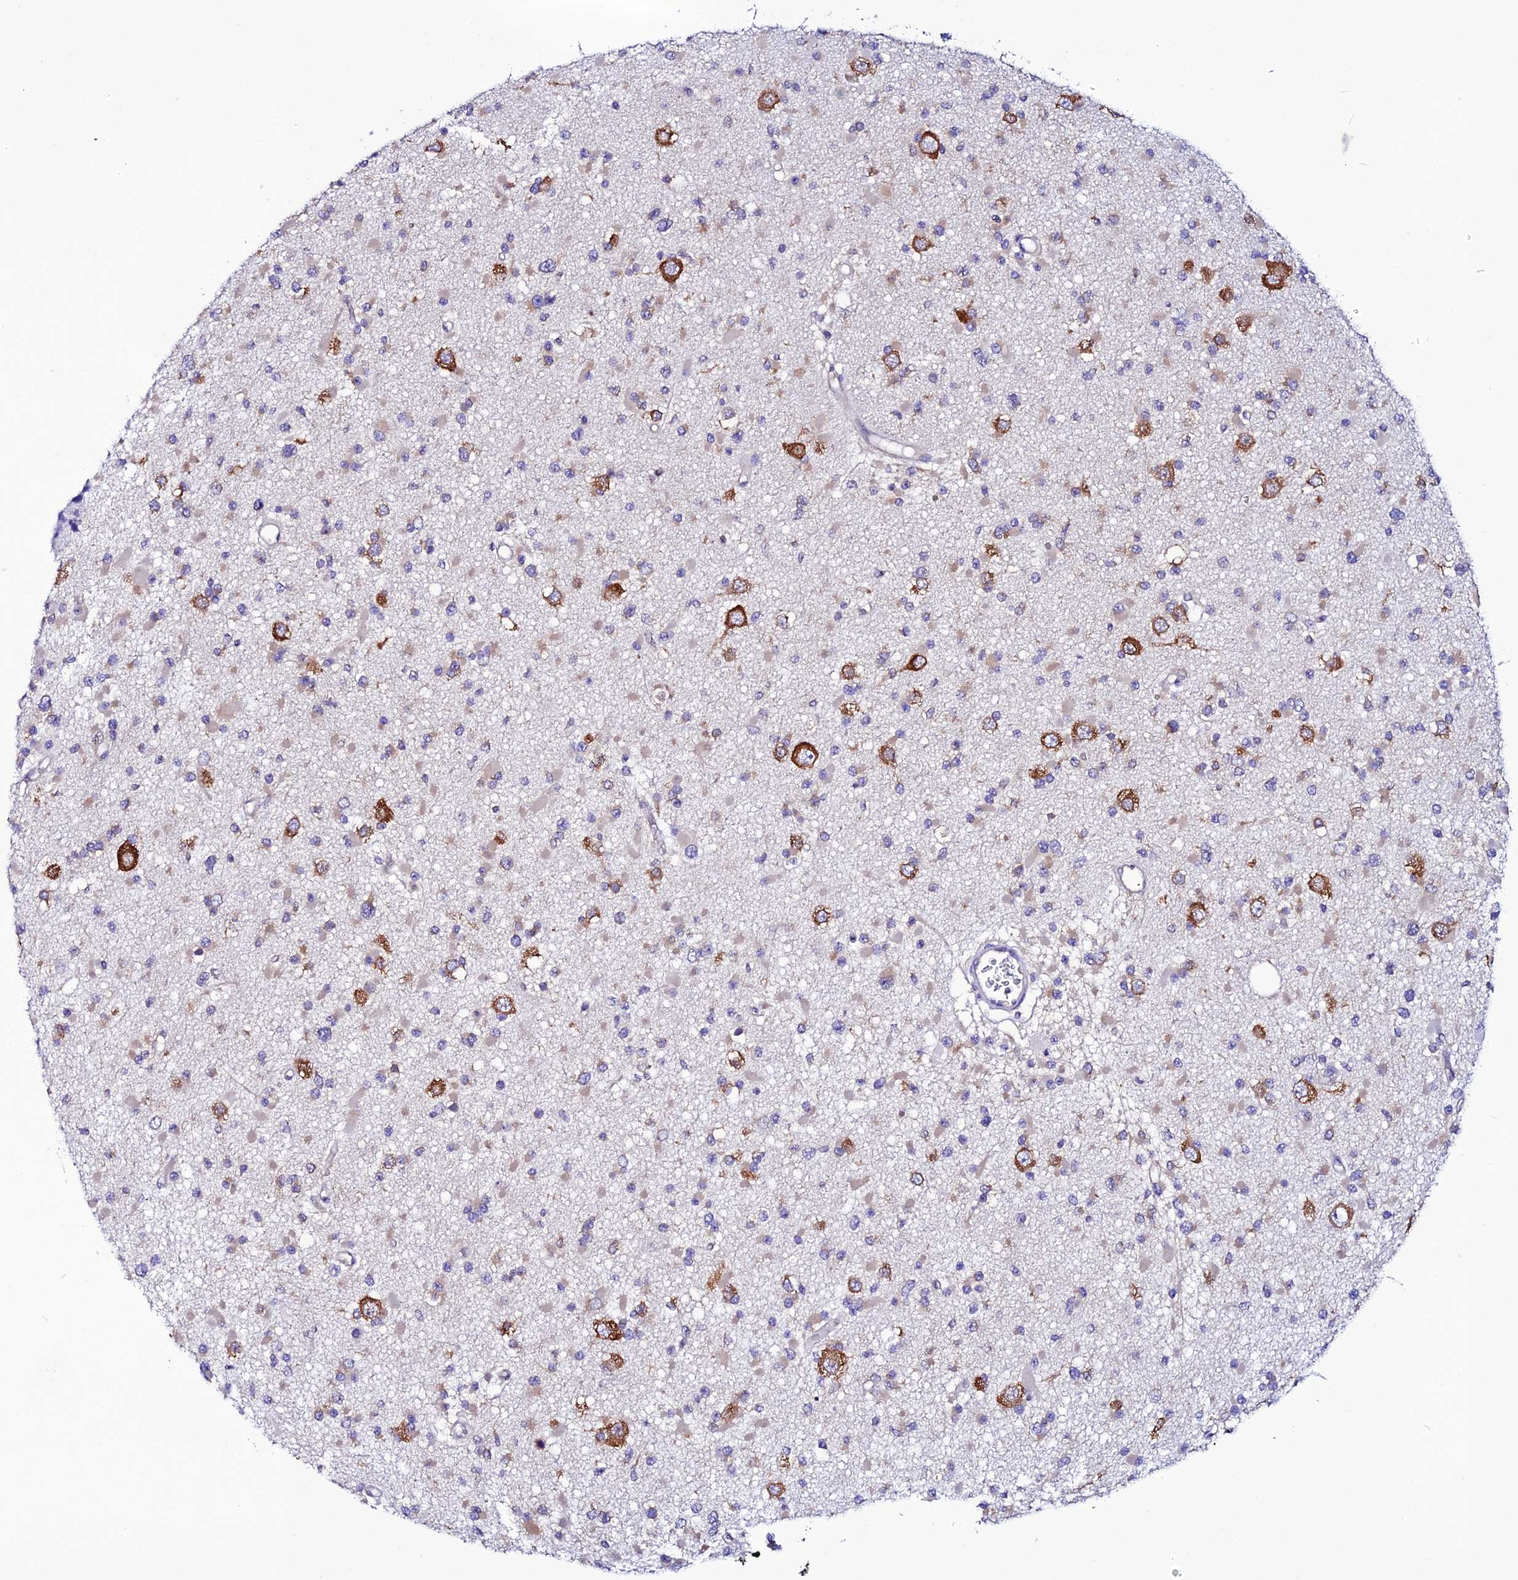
{"staining": {"intensity": "moderate", "quantity": "<25%", "location": "cytoplasmic/membranous"}, "tissue": "glioma", "cell_type": "Tumor cells", "image_type": "cancer", "snomed": [{"axis": "morphology", "description": "Glioma, malignant, Low grade"}, {"axis": "topography", "description": "Brain"}], "caption": "Moderate cytoplasmic/membranous staining for a protein is appreciated in approximately <25% of tumor cells of glioma using IHC.", "gene": "EEF1G", "patient": {"sex": "female", "age": 22}}